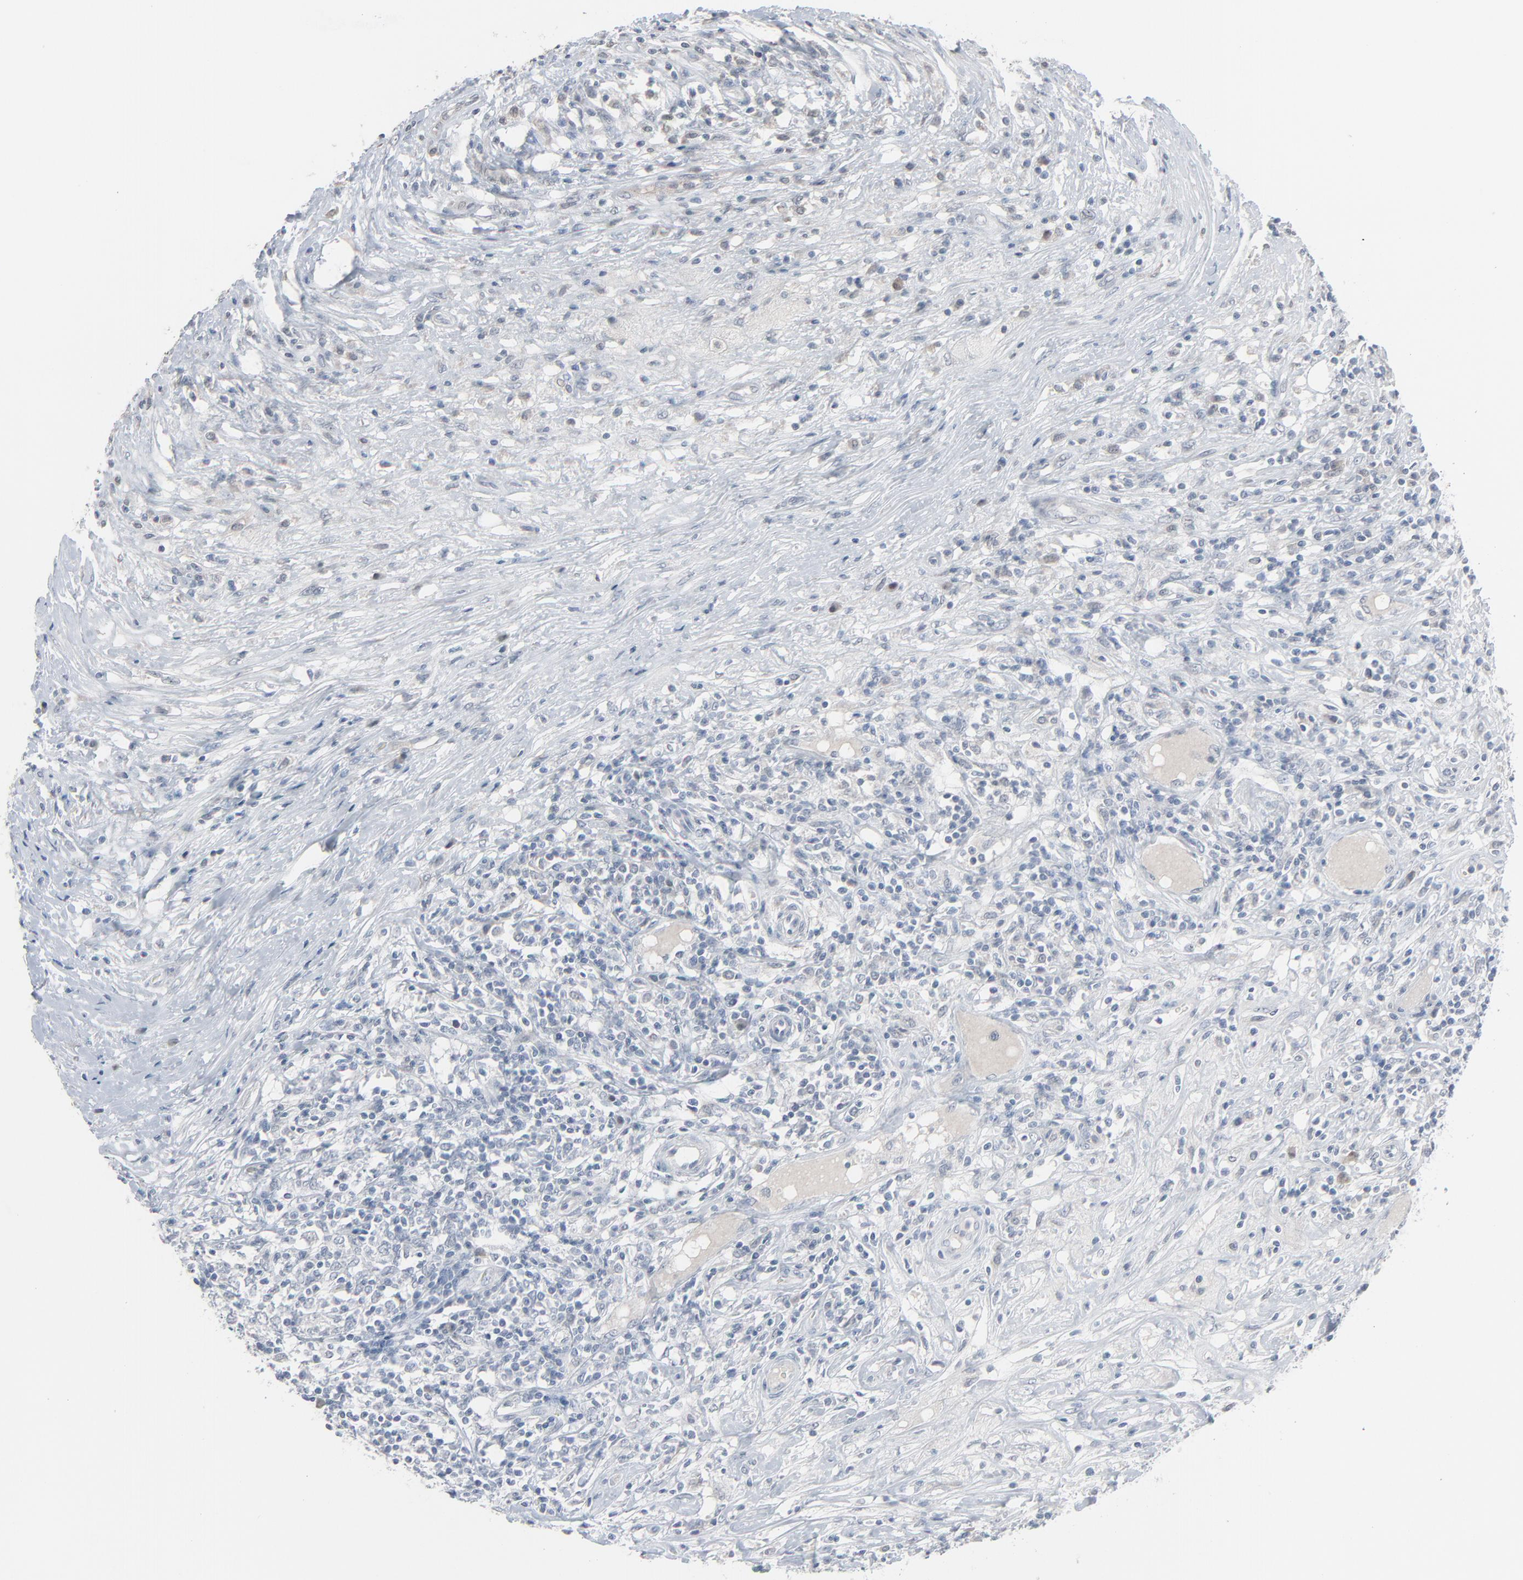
{"staining": {"intensity": "weak", "quantity": "<25%", "location": "cytoplasmic/membranous"}, "tissue": "lymphoma", "cell_type": "Tumor cells", "image_type": "cancer", "snomed": [{"axis": "morphology", "description": "Malignant lymphoma, non-Hodgkin's type, High grade"}, {"axis": "topography", "description": "Lymph node"}], "caption": "An immunohistochemistry photomicrograph of malignant lymphoma, non-Hodgkin's type (high-grade) is shown. There is no staining in tumor cells of malignant lymphoma, non-Hodgkin's type (high-grade).", "gene": "SAGE1", "patient": {"sex": "female", "age": 84}}